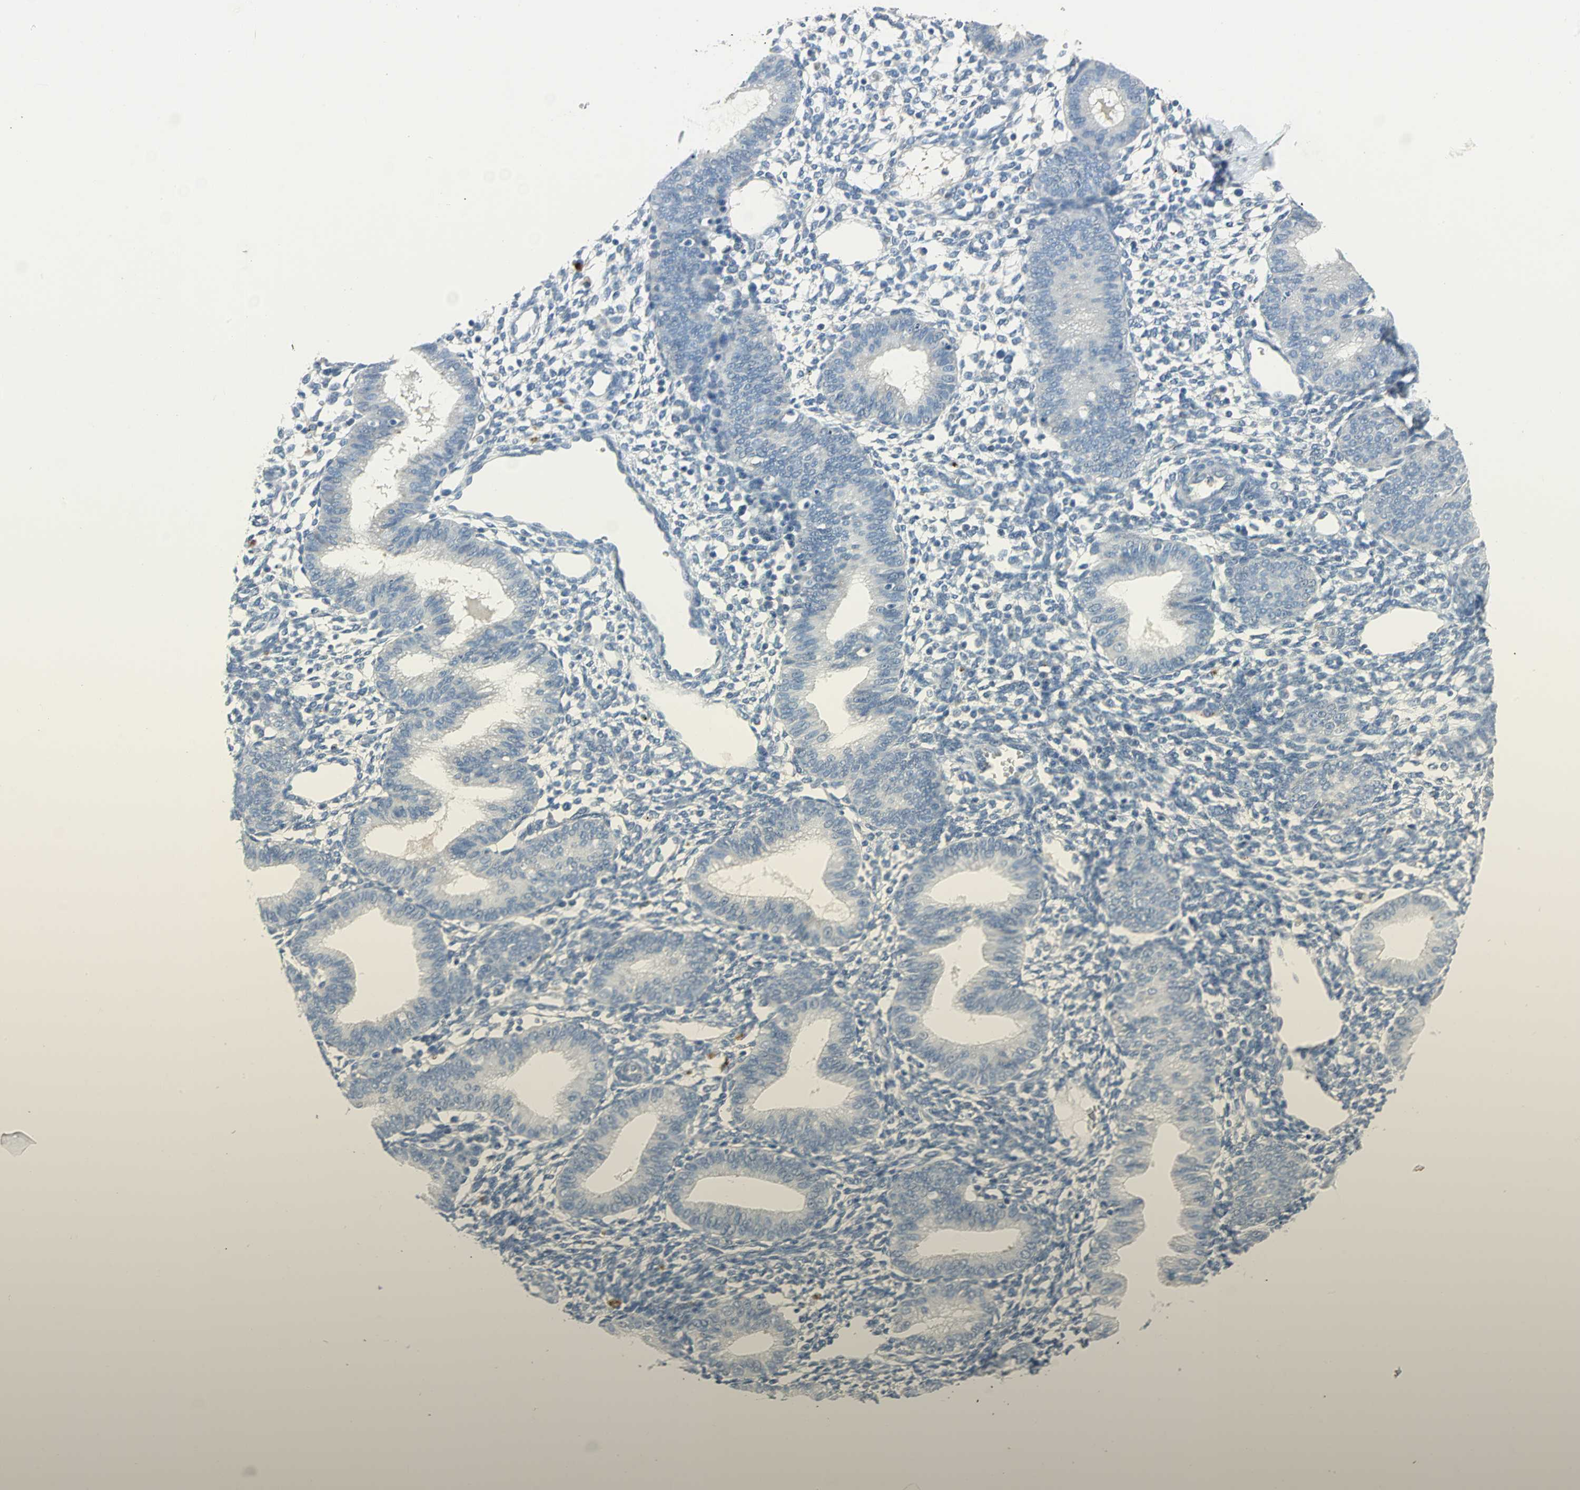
{"staining": {"intensity": "negative", "quantity": "none", "location": "none"}, "tissue": "endometrium", "cell_type": "Cells in endometrial stroma", "image_type": "normal", "snomed": [{"axis": "morphology", "description": "Normal tissue, NOS"}, {"axis": "topography", "description": "Endometrium"}], "caption": "Endometrium was stained to show a protein in brown. There is no significant staining in cells in endometrial stroma. Nuclei are stained in blue.", "gene": "PTGDS", "patient": {"sex": "female", "age": 61}}